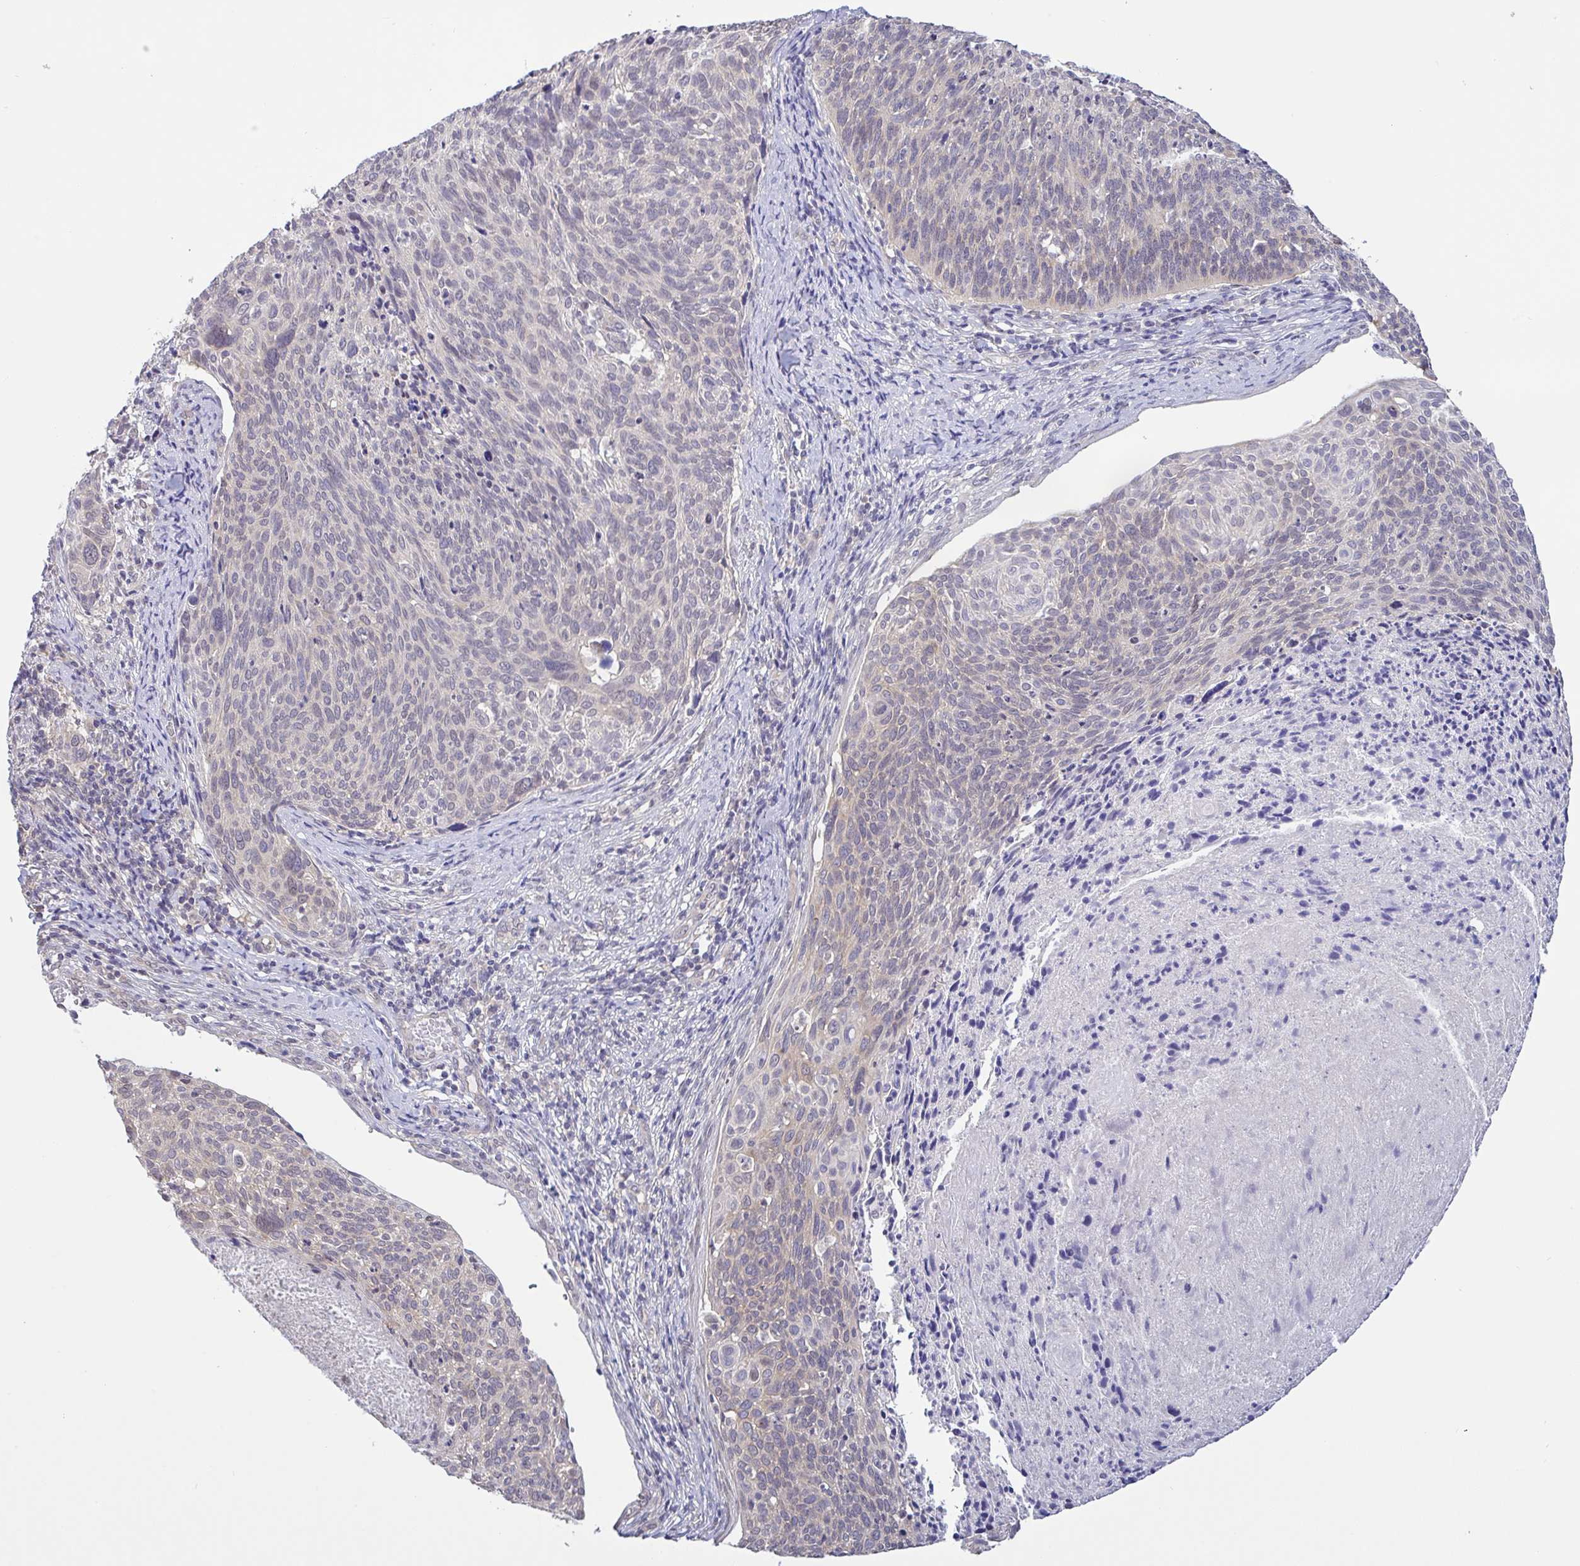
{"staining": {"intensity": "weak", "quantity": "<25%", "location": "cytoplasmic/membranous"}, "tissue": "cervical cancer", "cell_type": "Tumor cells", "image_type": "cancer", "snomed": [{"axis": "morphology", "description": "Squamous cell carcinoma, NOS"}, {"axis": "topography", "description": "Cervix"}], "caption": "DAB (3,3'-diaminobenzidine) immunohistochemical staining of squamous cell carcinoma (cervical) displays no significant staining in tumor cells.", "gene": "HYPK", "patient": {"sex": "female", "age": 49}}